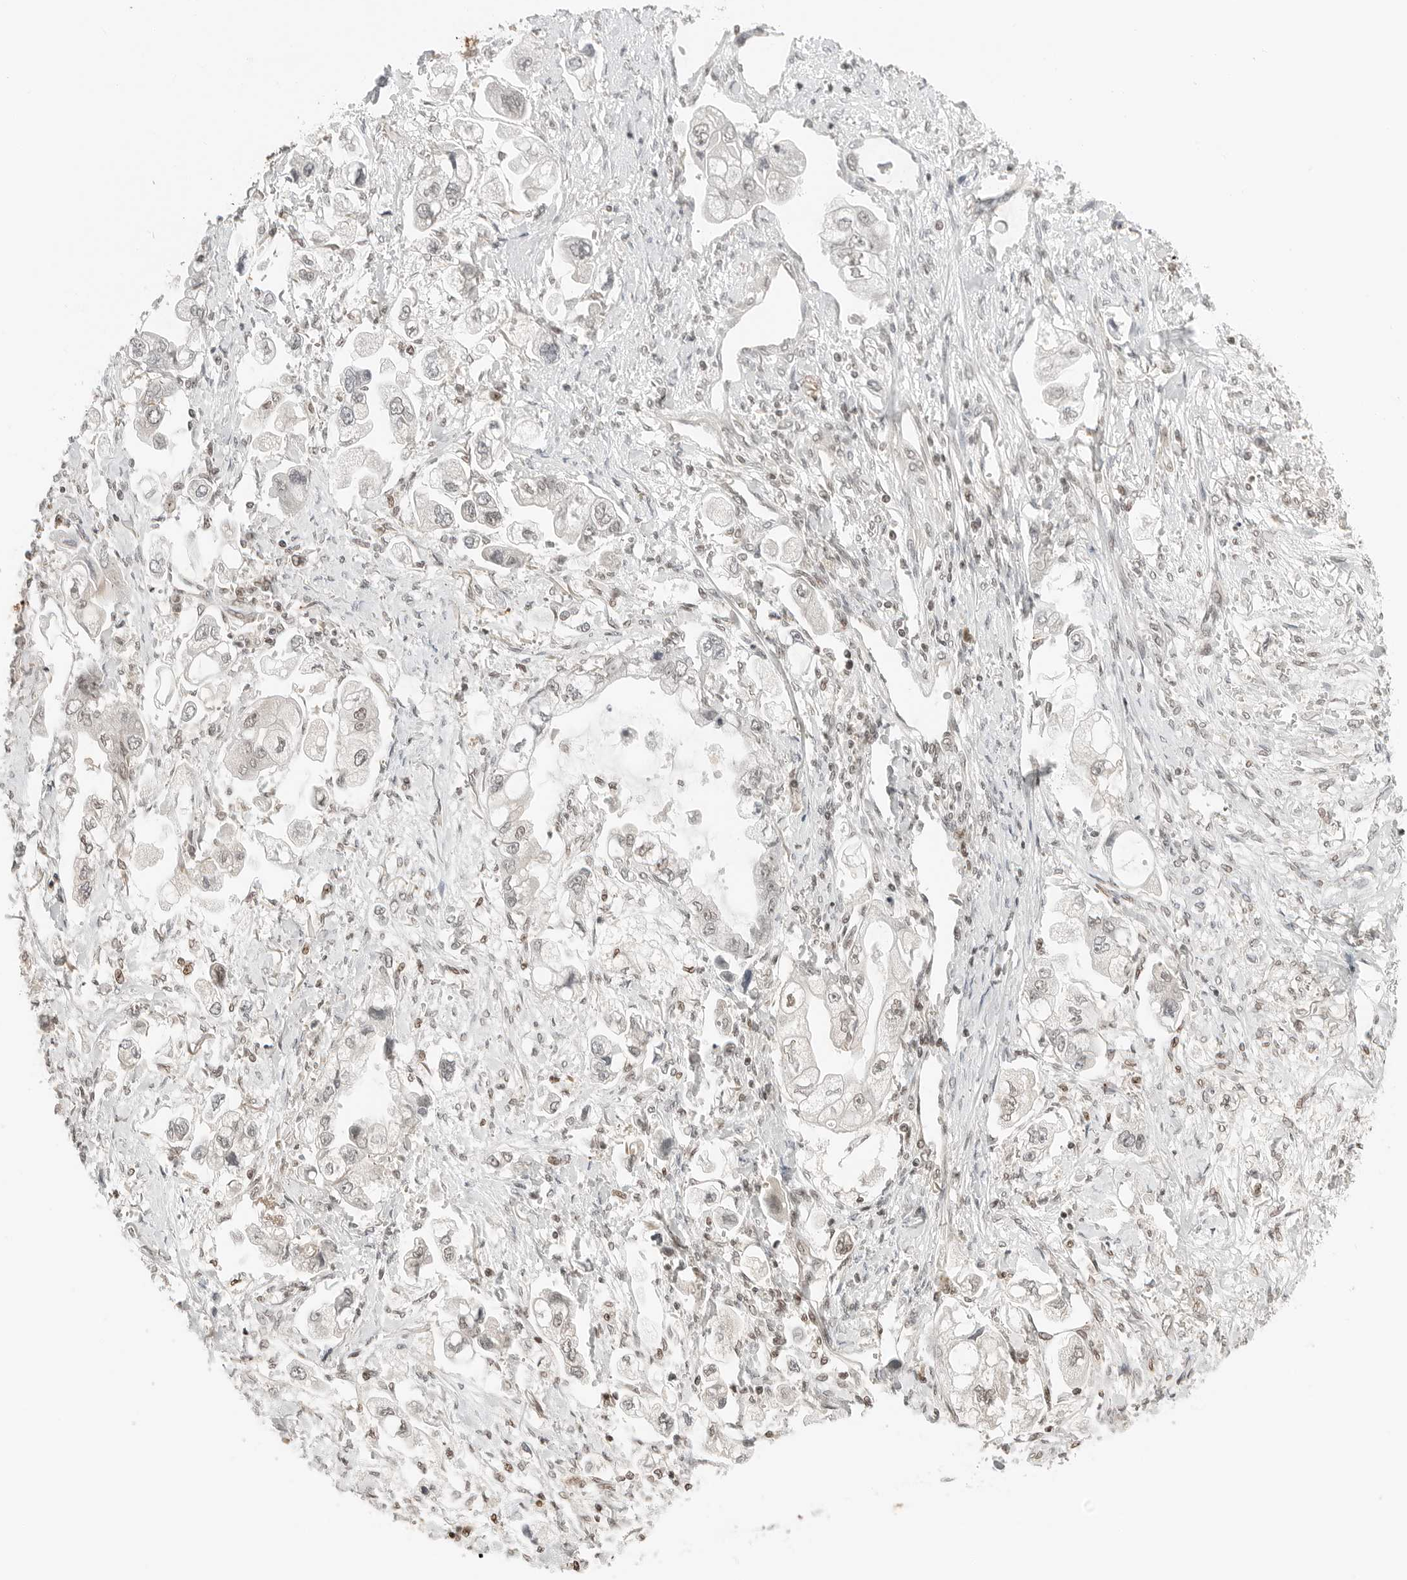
{"staining": {"intensity": "weak", "quantity": "<25%", "location": "nuclear"}, "tissue": "stomach cancer", "cell_type": "Tumor cells", "image_type": "cancer", "snomed": [{"axis": "morphology", "description": "Adenocarcinoma, NOS"}, {"axis": "topography", "description": "Stomach"}], "caption": "A micrograph of stomach adenocarcinoma stained for a protein exhibits no brown staining in tumor cells.", "gene": "CRTC2", "patient": {"sex": "male", "age": 62}}